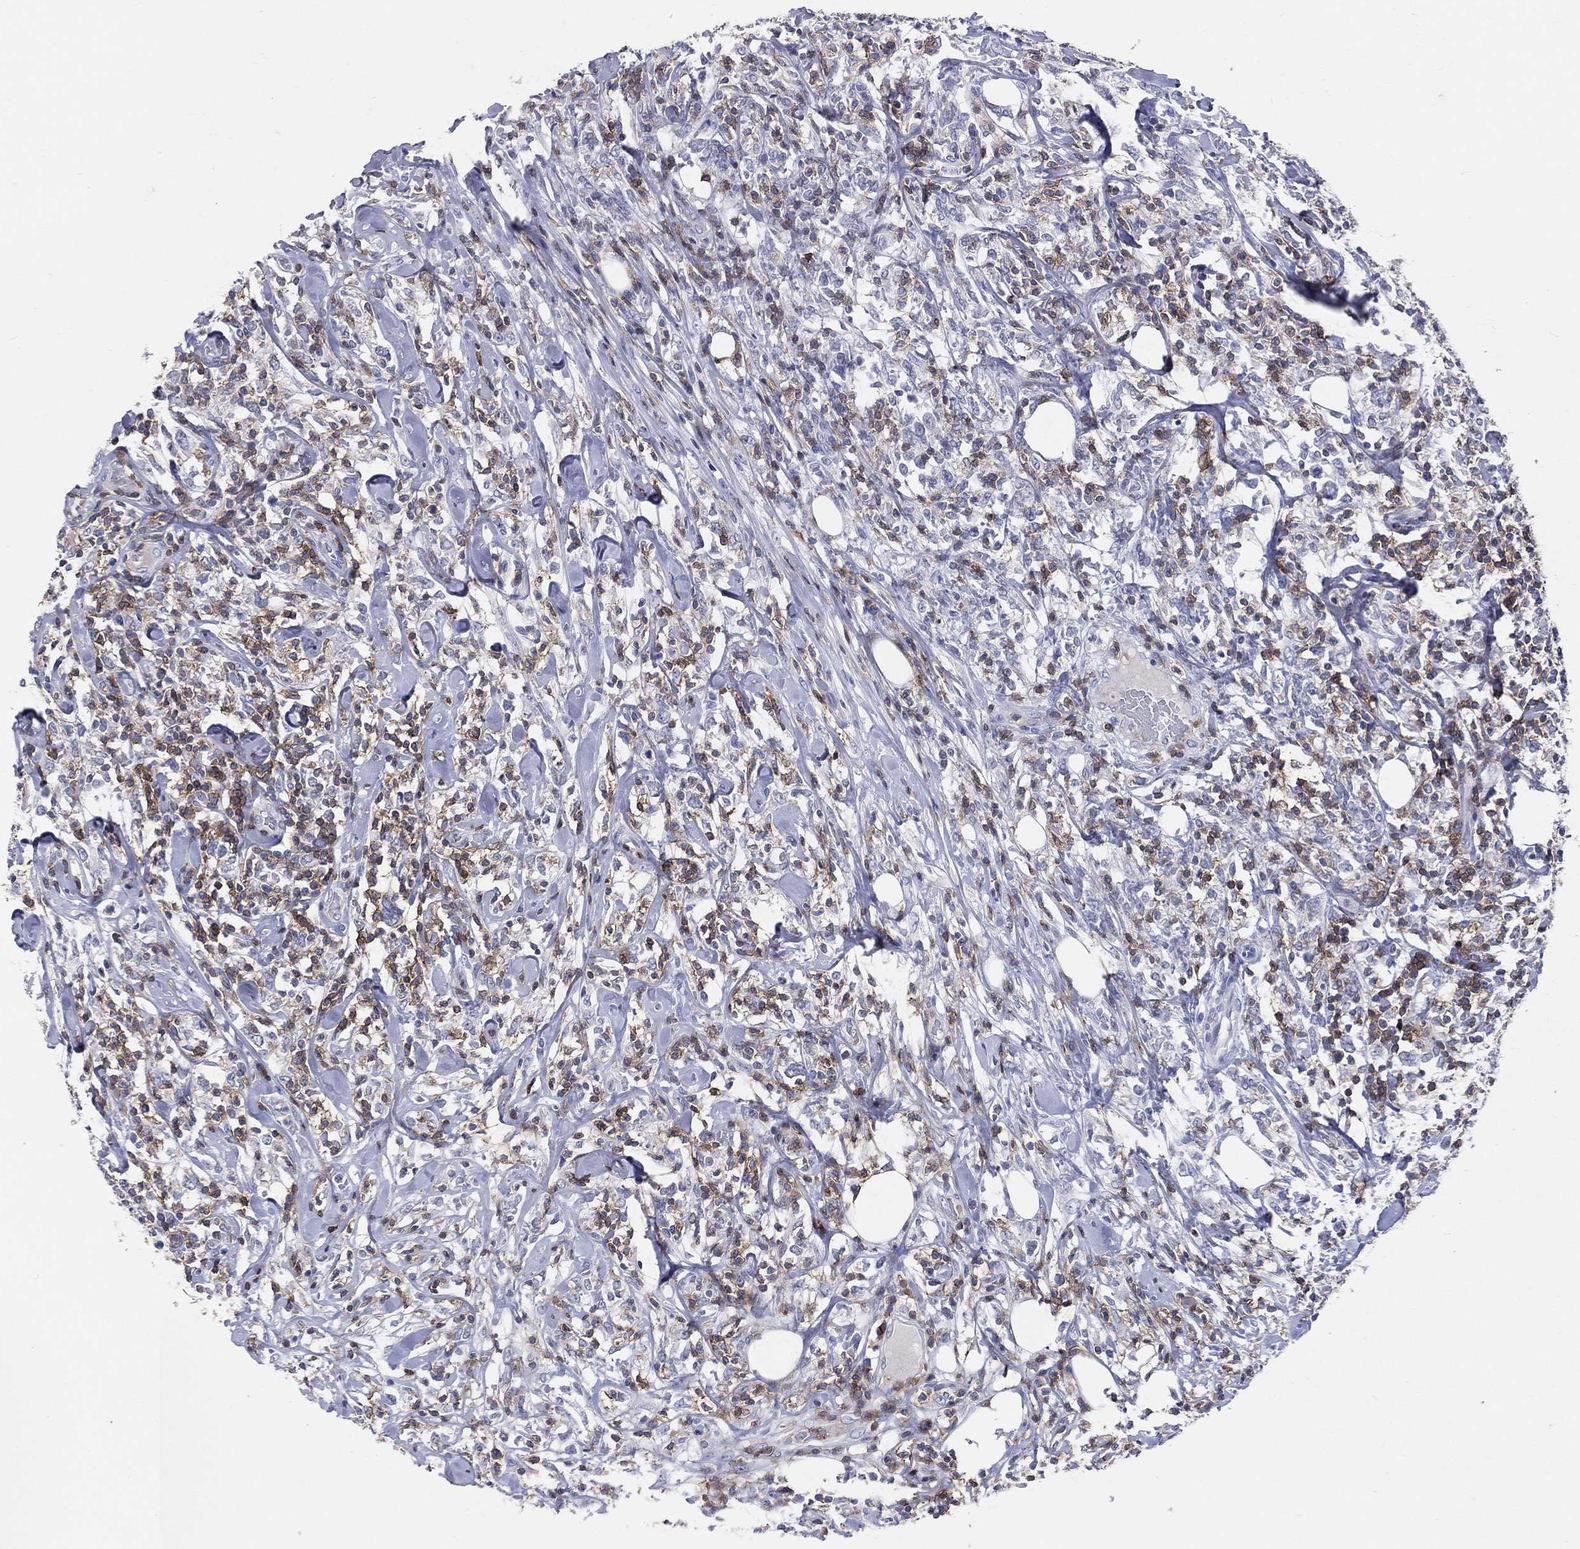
{"staining": {"intensity": "moderate", "quantity": "<25%", "location": "cytoplasmic/membranous"}, "tissue": "lymphoma", "cell_type": "Tumor cells", "image_type": "cancer", "snomed": [{"axis": "morphology", "description": "Malignant lymphoma, non-Hodgkin's type, High grade"}, {"axis": "topography", "description": "Lymph node"}], "caption": "Malignant lymphoma, non-Hodgkin's type (high-grade) stained for a protein shows moderate cytoplasmic/membranous positivity in tumor cells.", "gene": "LAT", "patient": {"sex": "female", "age": 84}}